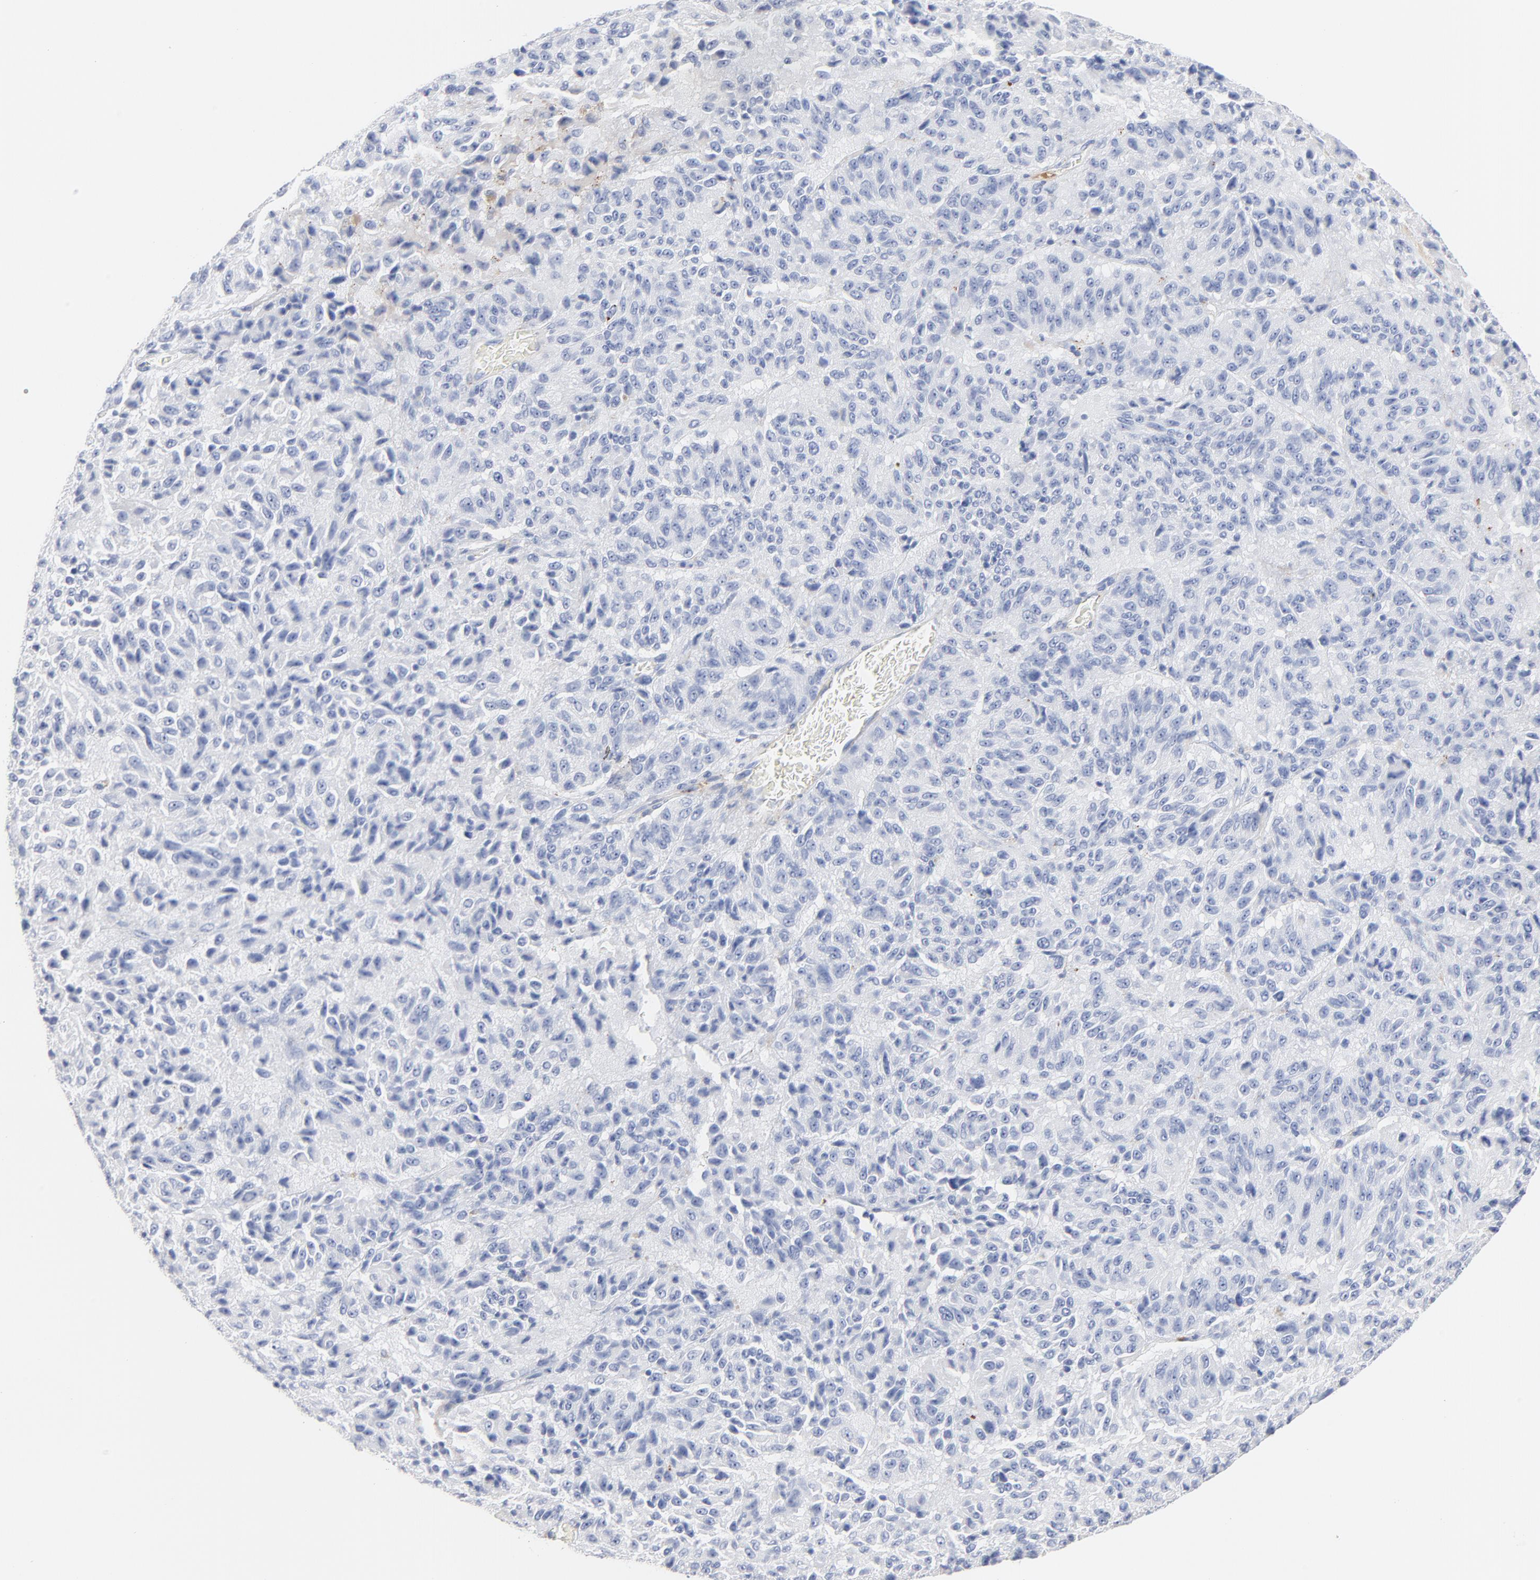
{"staining": {"intensity": "negative", "quantity": "none", "location": "none"}, "tissue": "melanoma", "cell_type": "Tumor cells", "image_type": "cancer", "snomed": [{"axis": "morphology", "description": "Malignant melanoma, Metastatic site"}, {"axis": "topography", "description": "Lung"}], "caption": "IHC micrograph of malignant melanoma (metastatic site) stained for a protein (brown), which demonstrates no staining in tumor cells. The staining is performed using DAB (3,3'-diaminobenzidine) brown chromogen with nuclei counter-stained in using hematoxylin.", "gene": "AGTR1", "patient": {"sex": "male", "age": 64}}